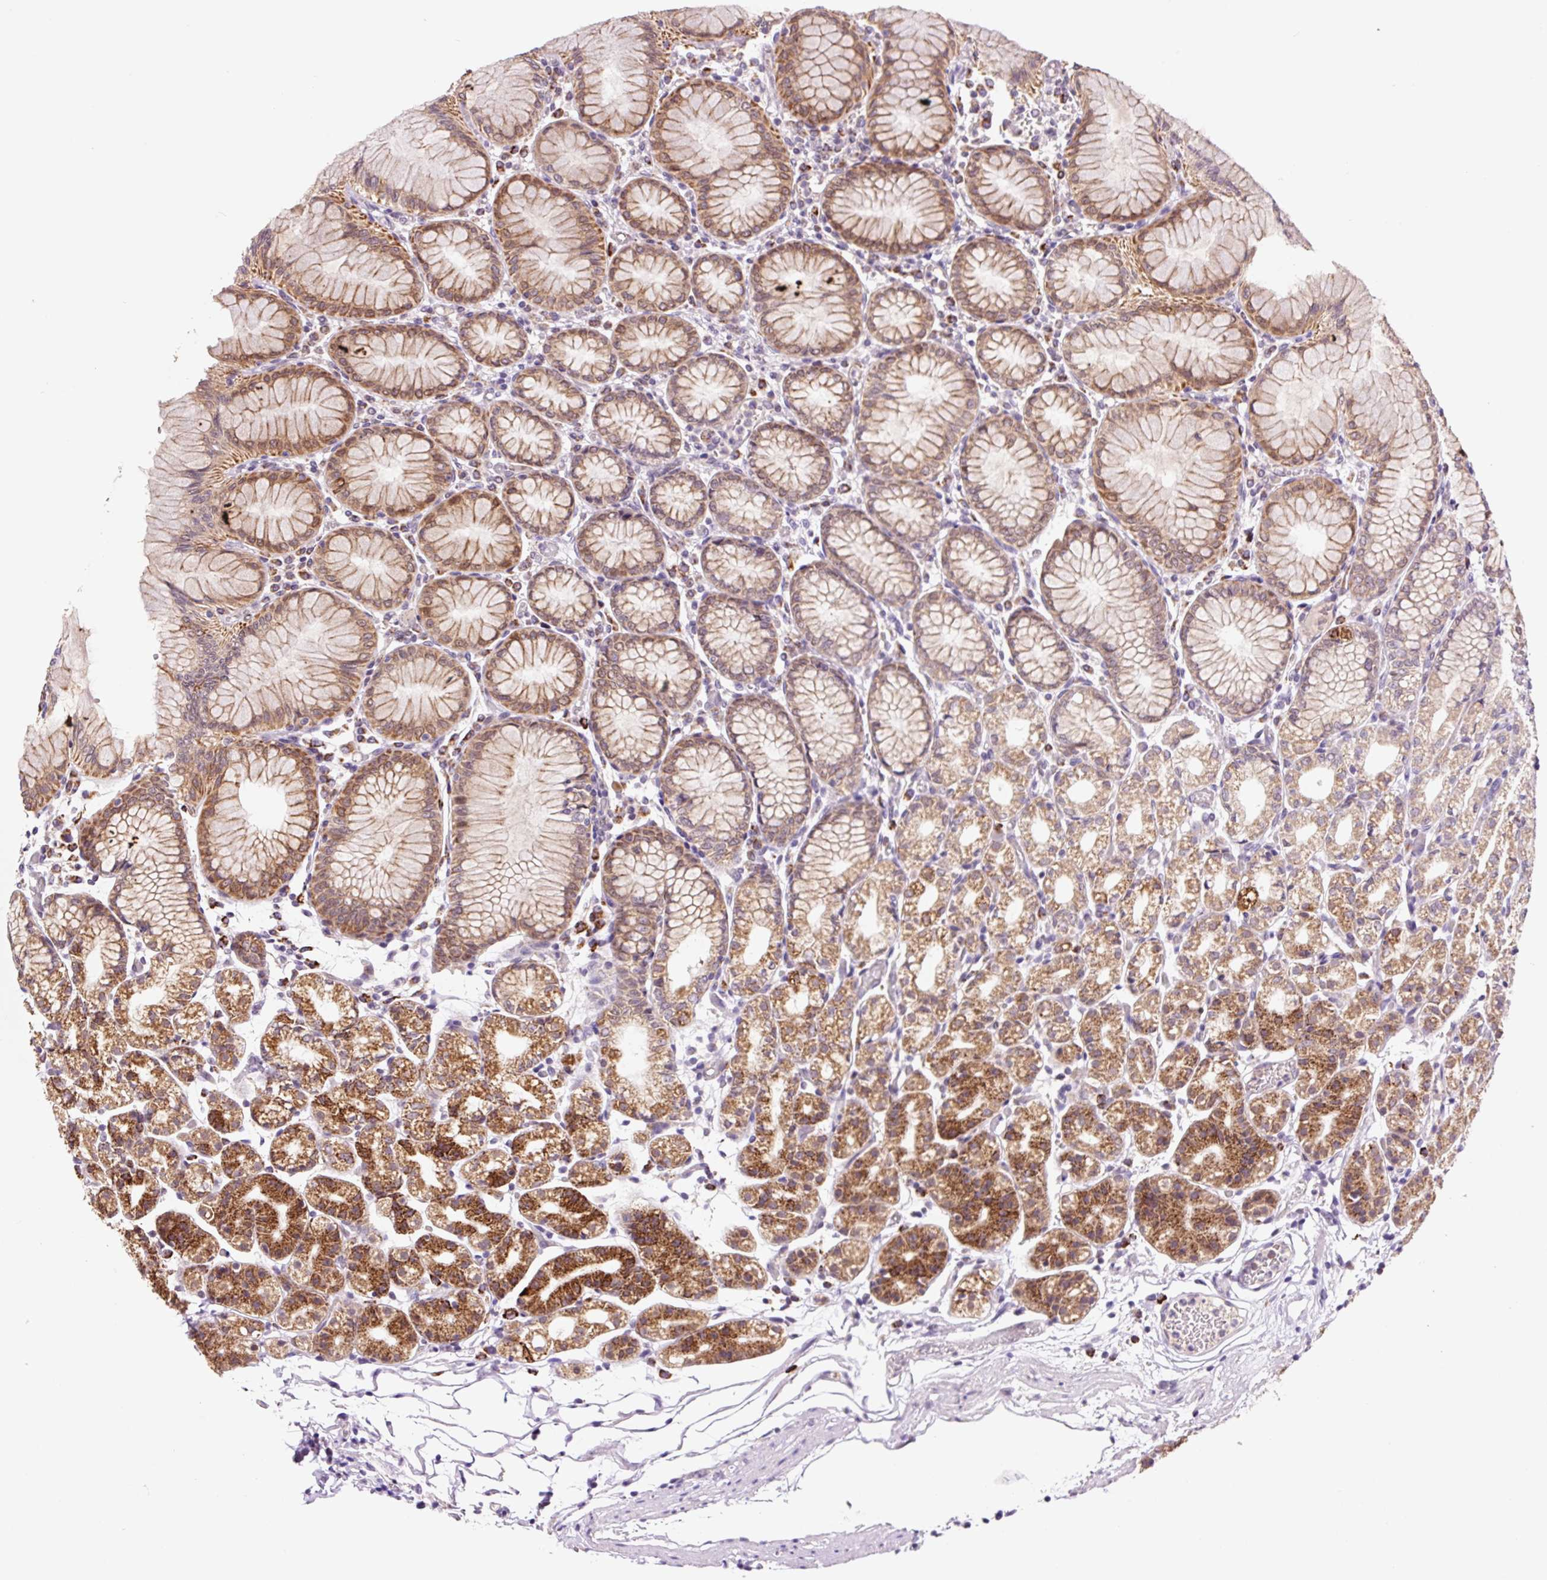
{"staining": {"intensity": "strong", "quantity": "25%-75%", "location": "cytoplasmic/membranous"}, "tissue": "stomach", "cell_type": "Glandular cells", "image_type": "normal", "snomed": [{"axis": "morphology", "description": "Normal tissue, NOS"}, {"axis": "topography", "description": "Stomach"}], "caption": "A brown stain shows strong cytoplasmic/membranous expression of a protein in glandular cells of unremarkable stomach.", "gene": "PCK2", "patient": {"sex": "female", "age": 57}}